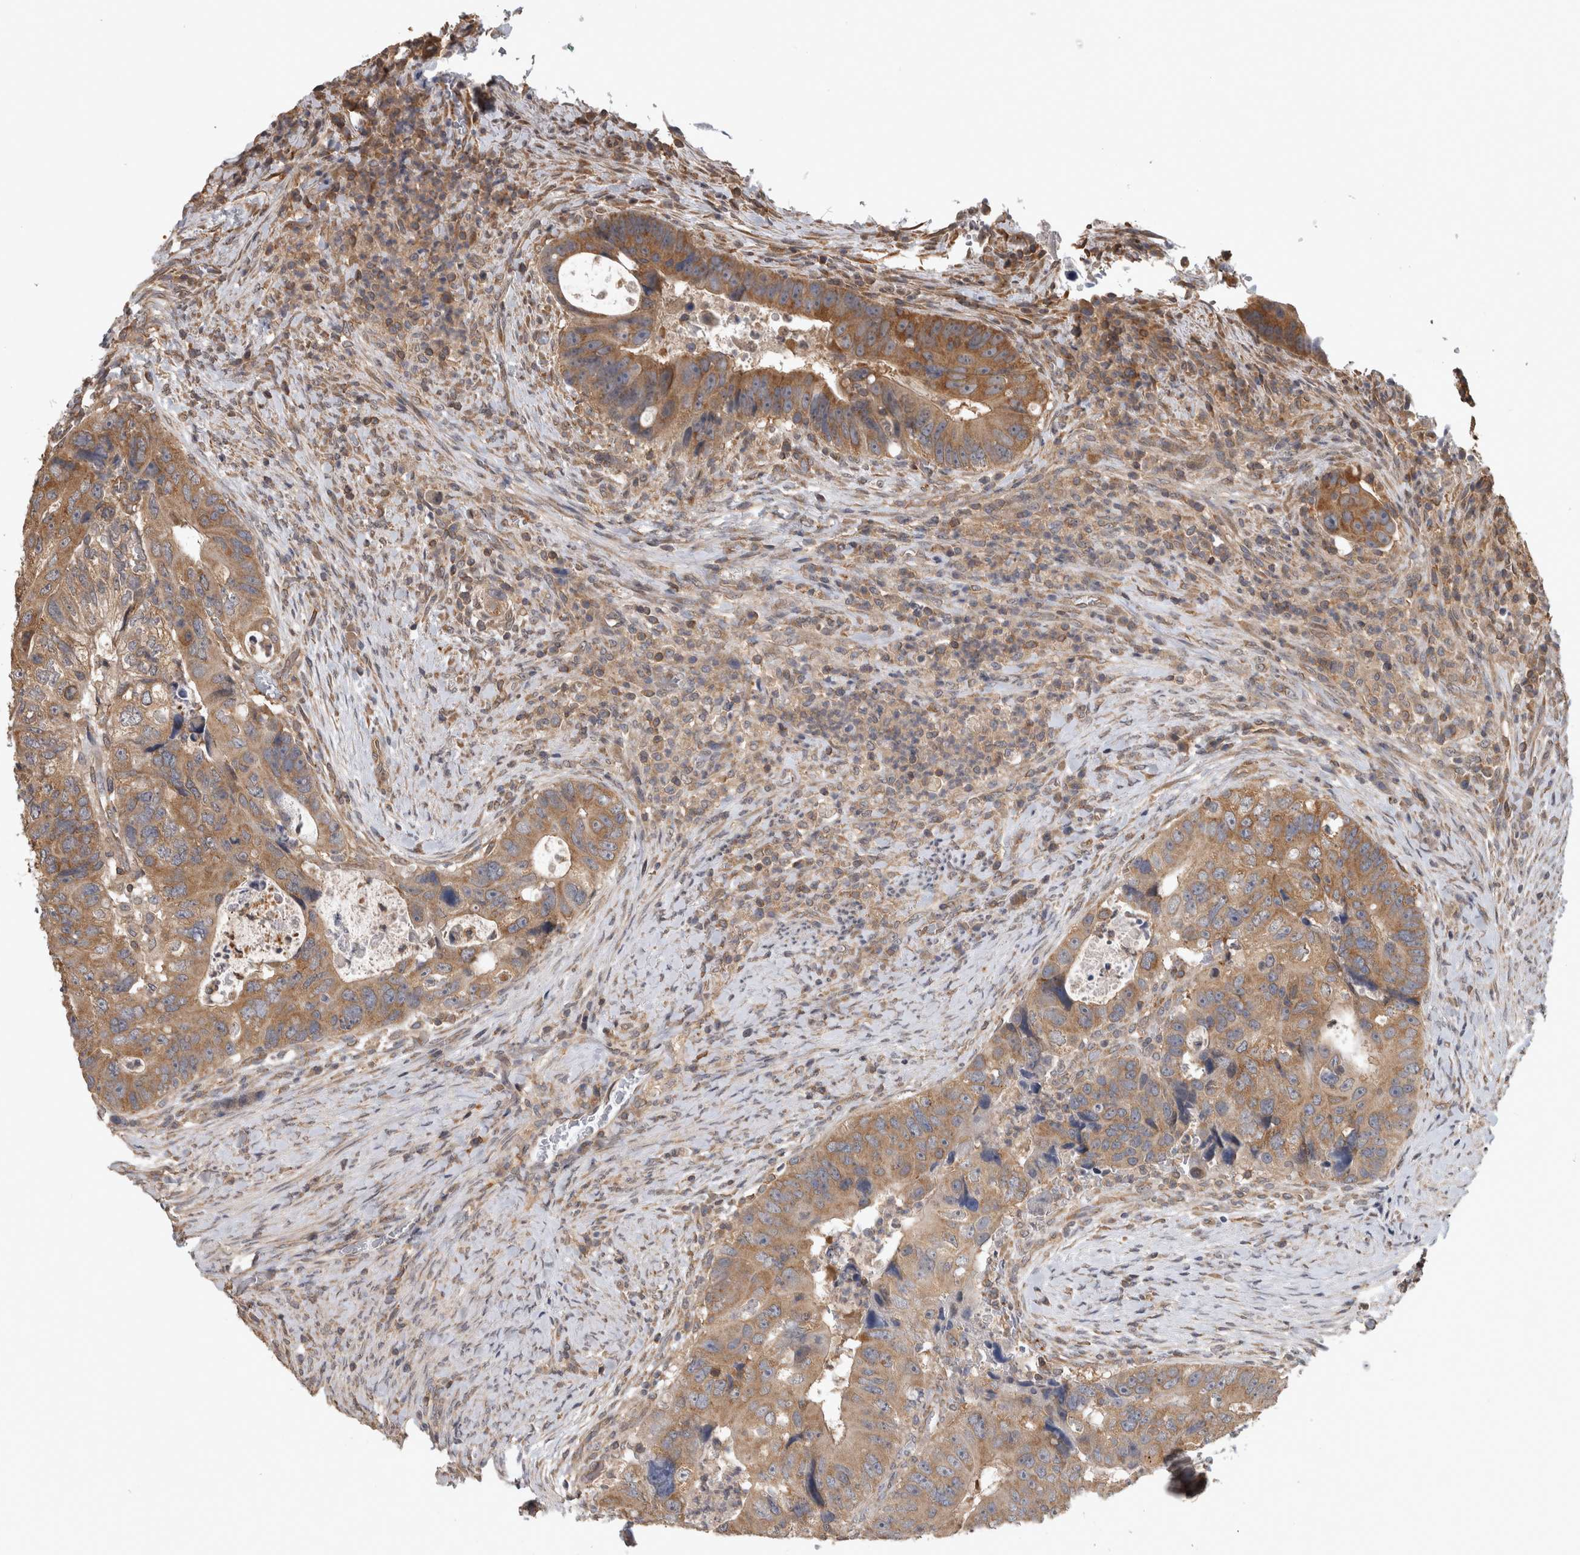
{"staining": {"intensity": "moderate", "quantity": ">75%", "location": "cytoplasmic/membranous"}, "tissue": "colorectal cancer", "cell_type": "Tumor cells", "image_type": "cancer", "snomed": [{"axis": "morphology", "description": "Adenocarcinoma, NOS"}, {"axis": "topography", "description": "Rectum"}], "caption": "Immunohistochemical staining of adenocarcinoma (colorectal) reveals moderate cytoplasmic/membranous protein positivity in approximately >75% of tumor cells.", "gene": "ATXN2", "patient": {"sex": "male", "age": 59}}